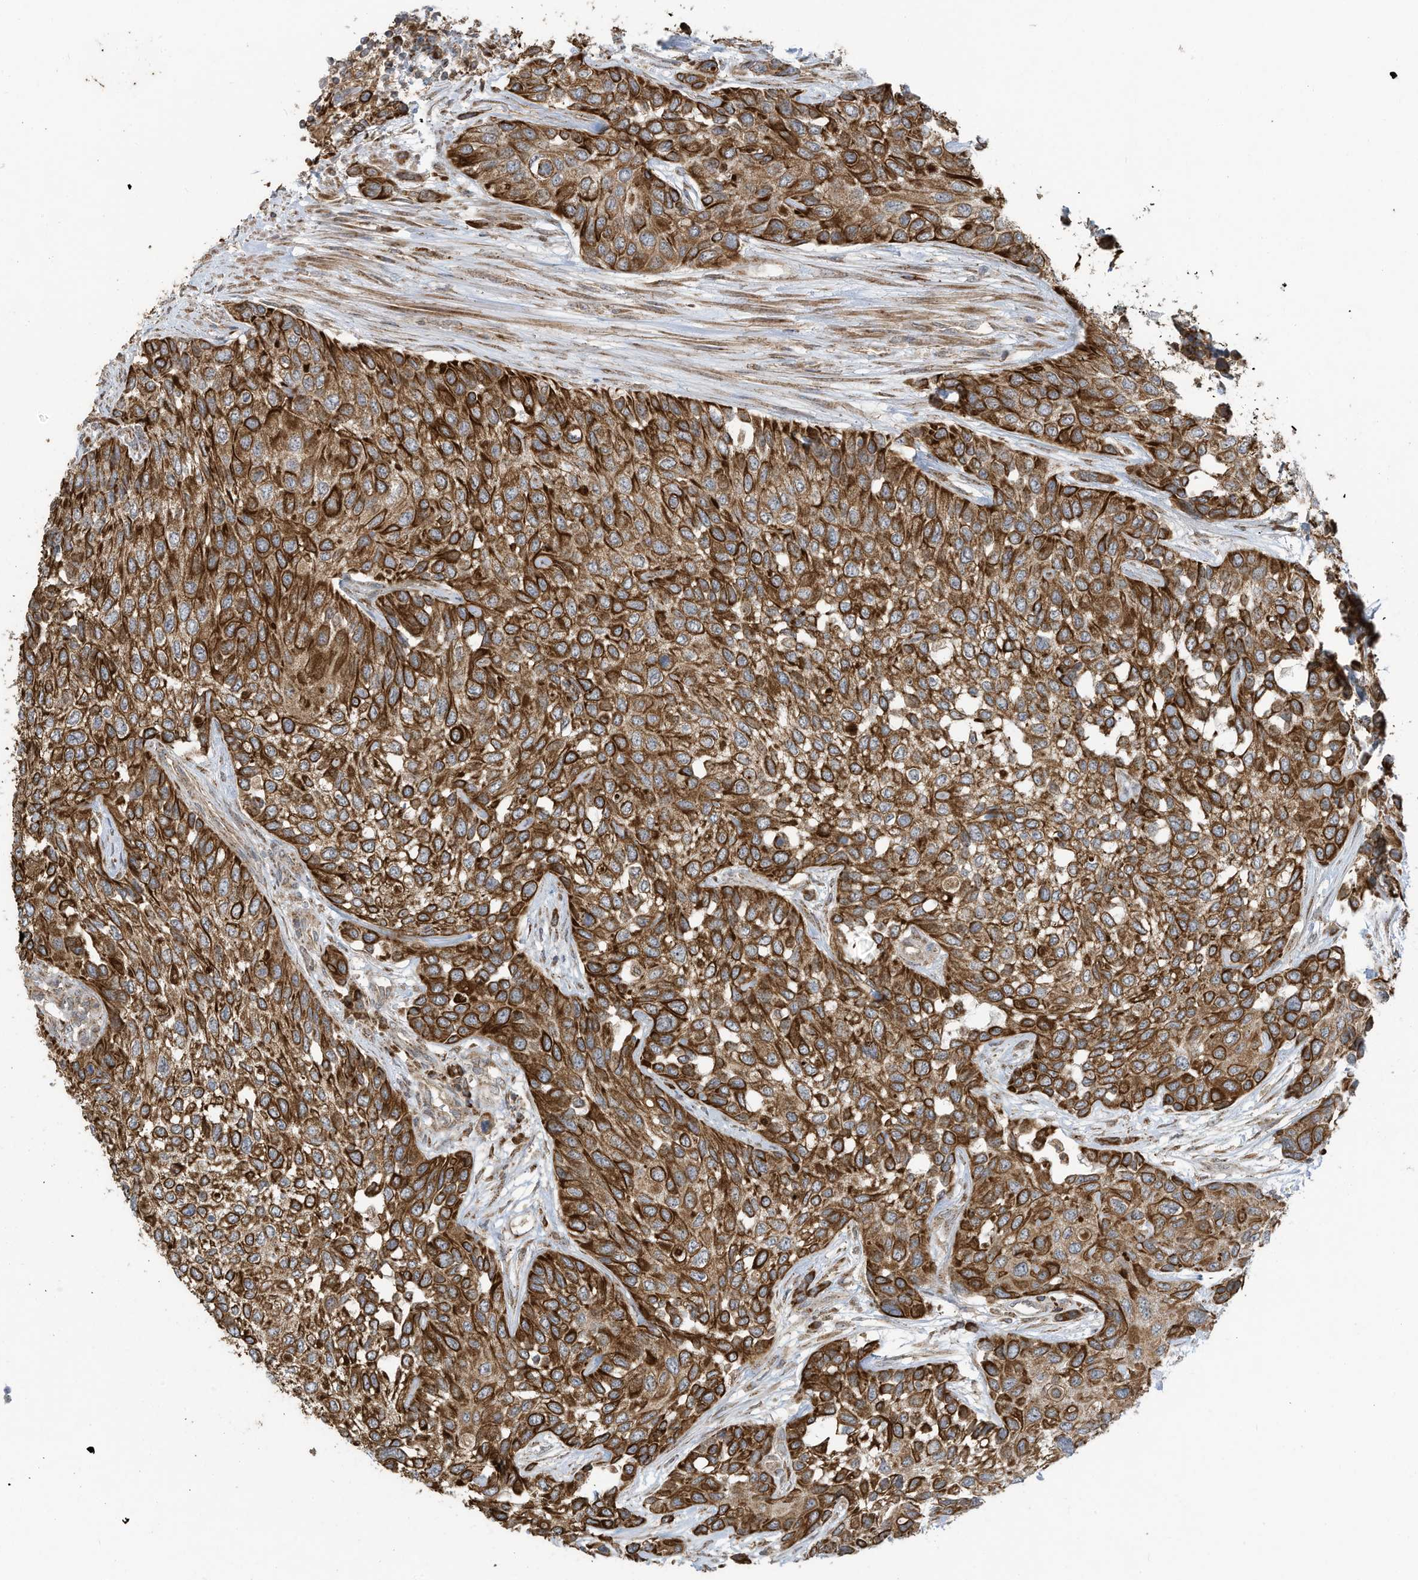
{"staining": {"intensity": "strong", "quantity": ">75%", "location": "cytoplasmic/membranous"}, "tissue": "urothelial cancer", "cell_type": "Tumor cells", "image_type": "cancer", "snomed": [{"axis": "morphology", "description": "Normal tissue, NOS"}, {"axis": "morphology", "description": "Urothelial carcinoma, High grade"}, {"axis": "topography", "description": "Vascular tissue"}, {"axis": "topography", "description": "Urinary bladder"}], "caption": "Urothelial cancer stained with a protein marker exhibits strong staining in tumor cells.", "gene": "C2orf74", "patient": {"sex": "female", "age": 56}}